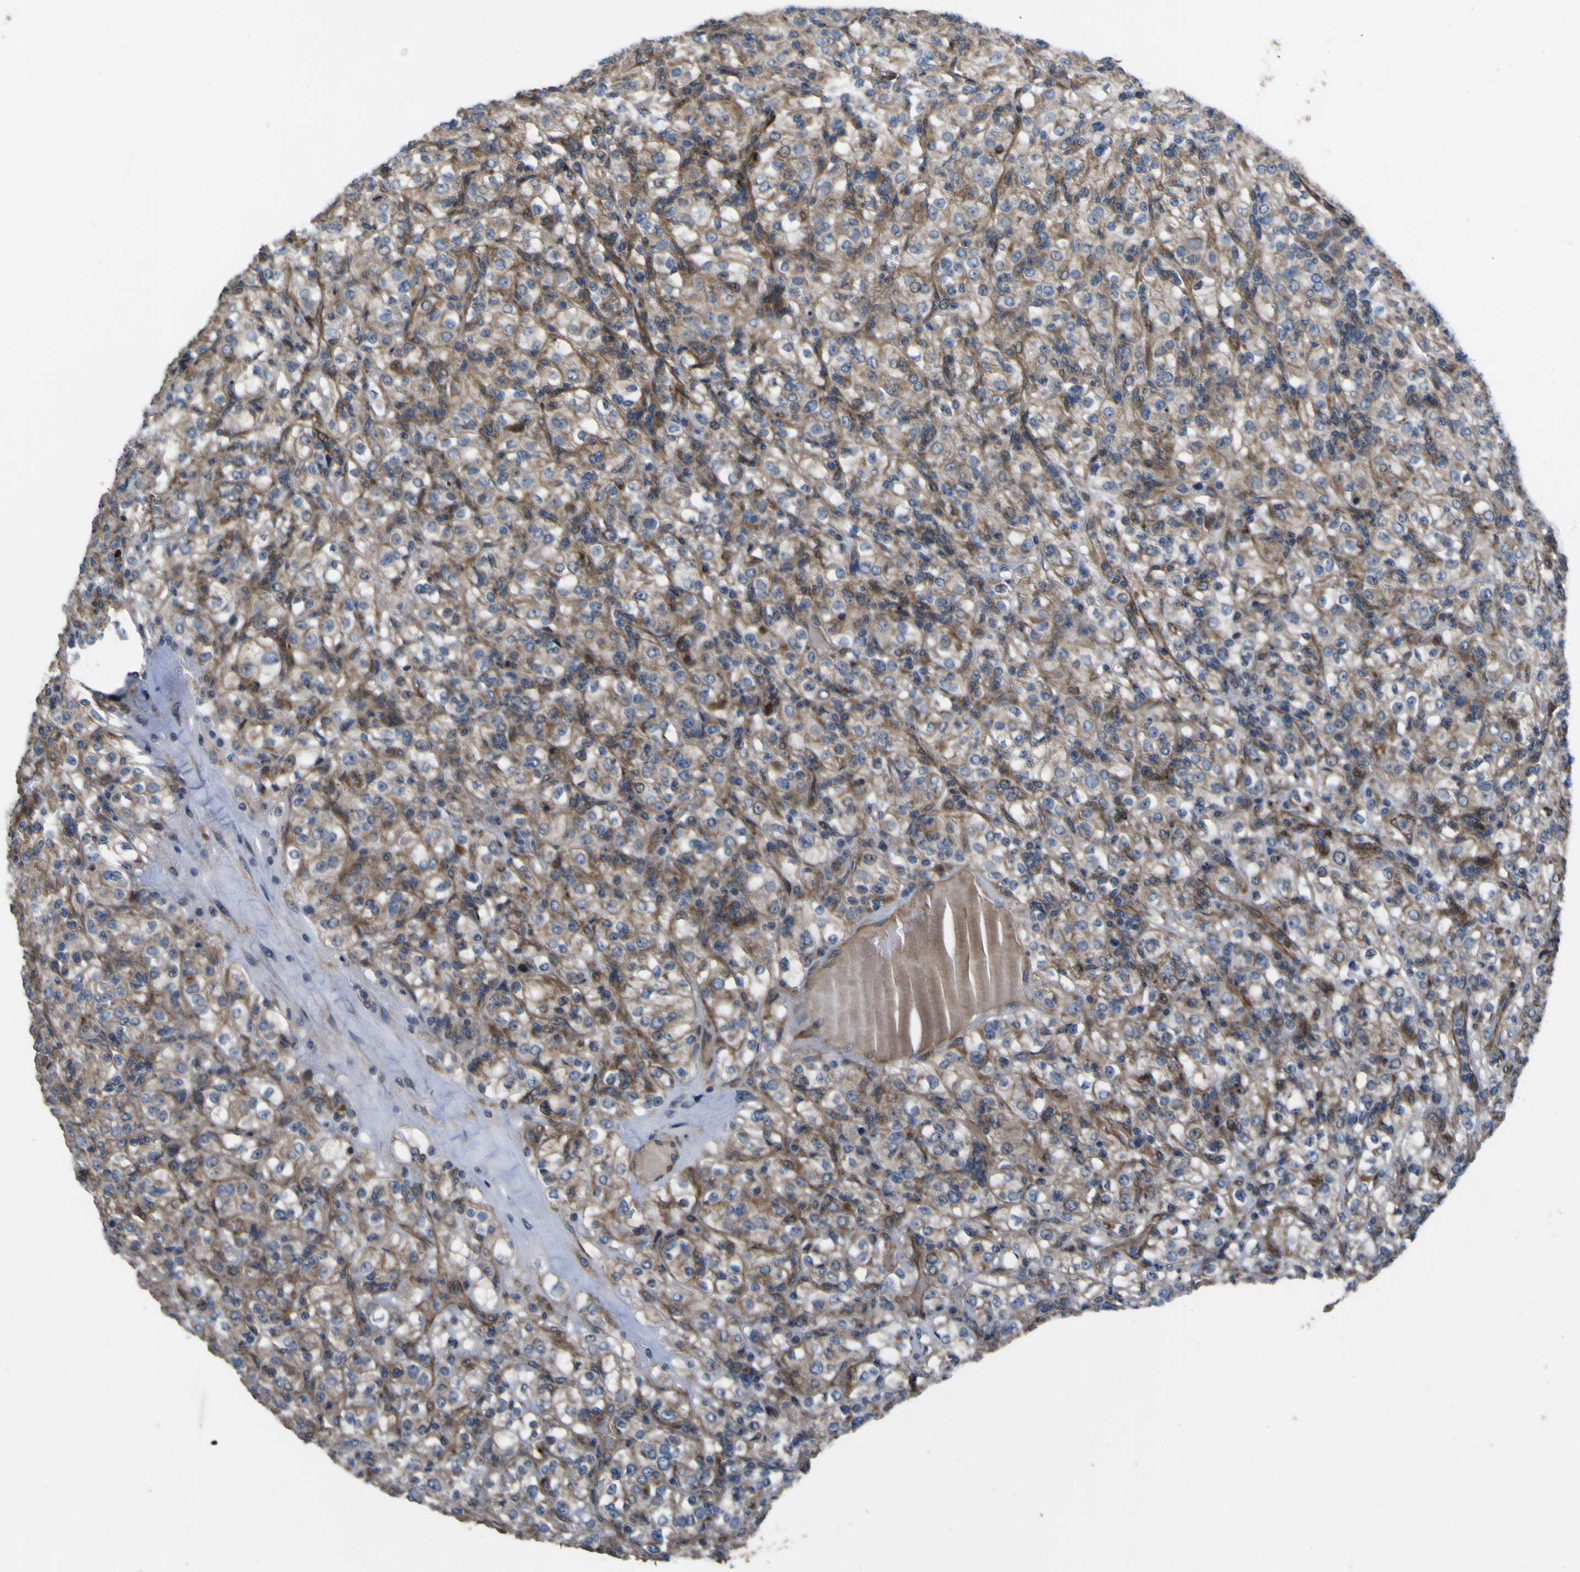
{"staining": {"intensity": "moderate", "quantity": ">75%", "location": "cytoplasmic/membranous"}, "tissue": "renal cancer", "cell_type": "Tumor cells", "image_type": "cancer", "snomed": [{"axis": "morphology", "description": "Normal tissue, NOS"}, {"axis": "morphology", "description": "Adenocarcinoma, NOS"}, {"axis": "topography", "description": "Kidney"}], "caption": "The photomicrograph demonstrates staining of renal cancer, revealing moderate cytoplasmic/membranous protein positivity (brown color) within tumor cells.", "gene": "FBXO30", "patient": {"sex": "female", "age": 72}}